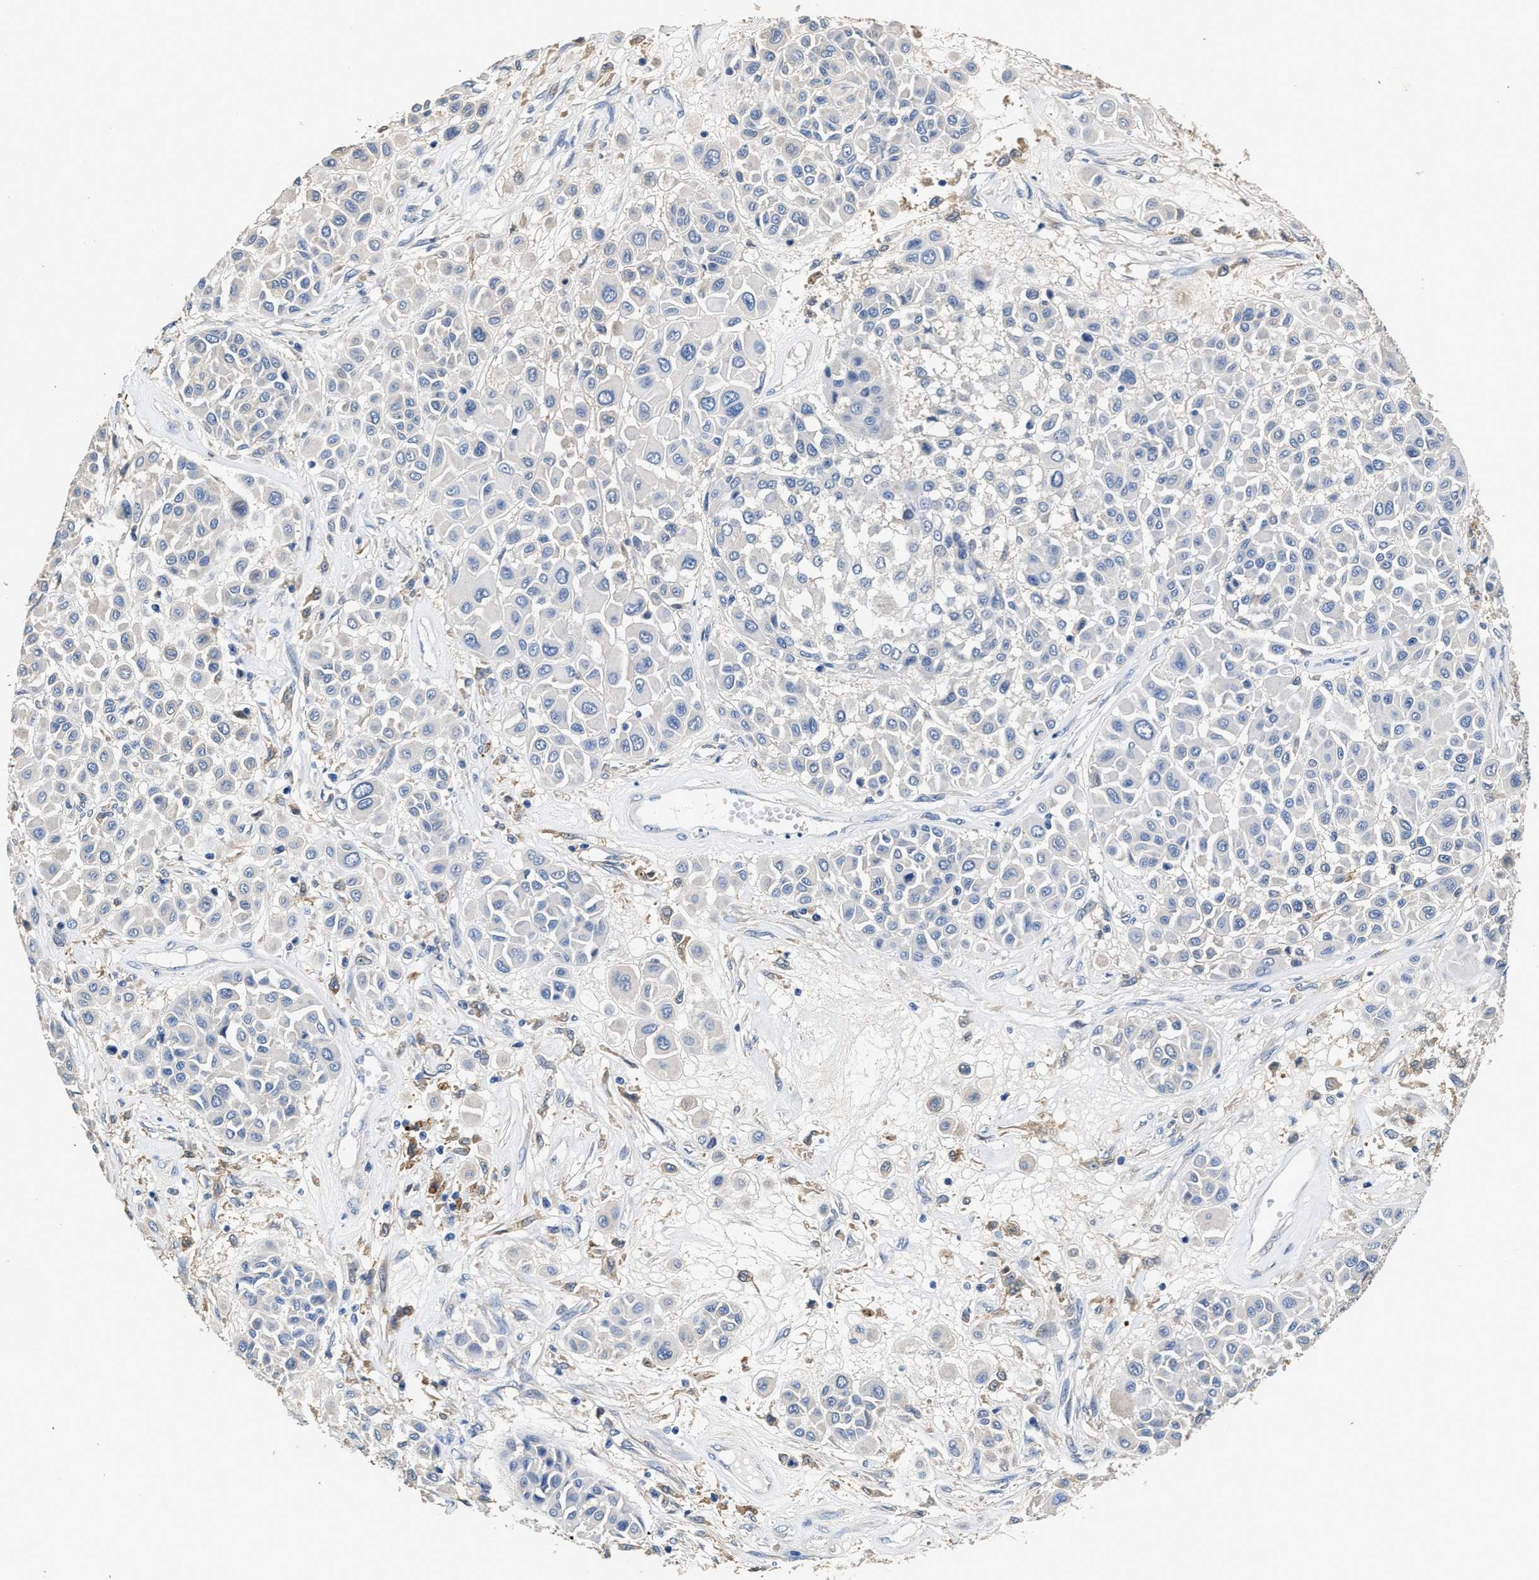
{"staining": {"intensity": "negative", "quantity": "none", "location": "none"}, "tissue": "melanoma", "cell_type": "Tumor cells", "image_type": "cancer", "snomed": [{"axis": "morphology", "description": "Malignant melanoma, Metastatic site"}, {"axis": "topography", "description": "Soft tissue"}], "caption": "IHC of malignant melanoma (metastatic site) demonstrates no expression in tumor cells.", "gene": "PEG10", "patient": {"sex": "male", "age": 41}}